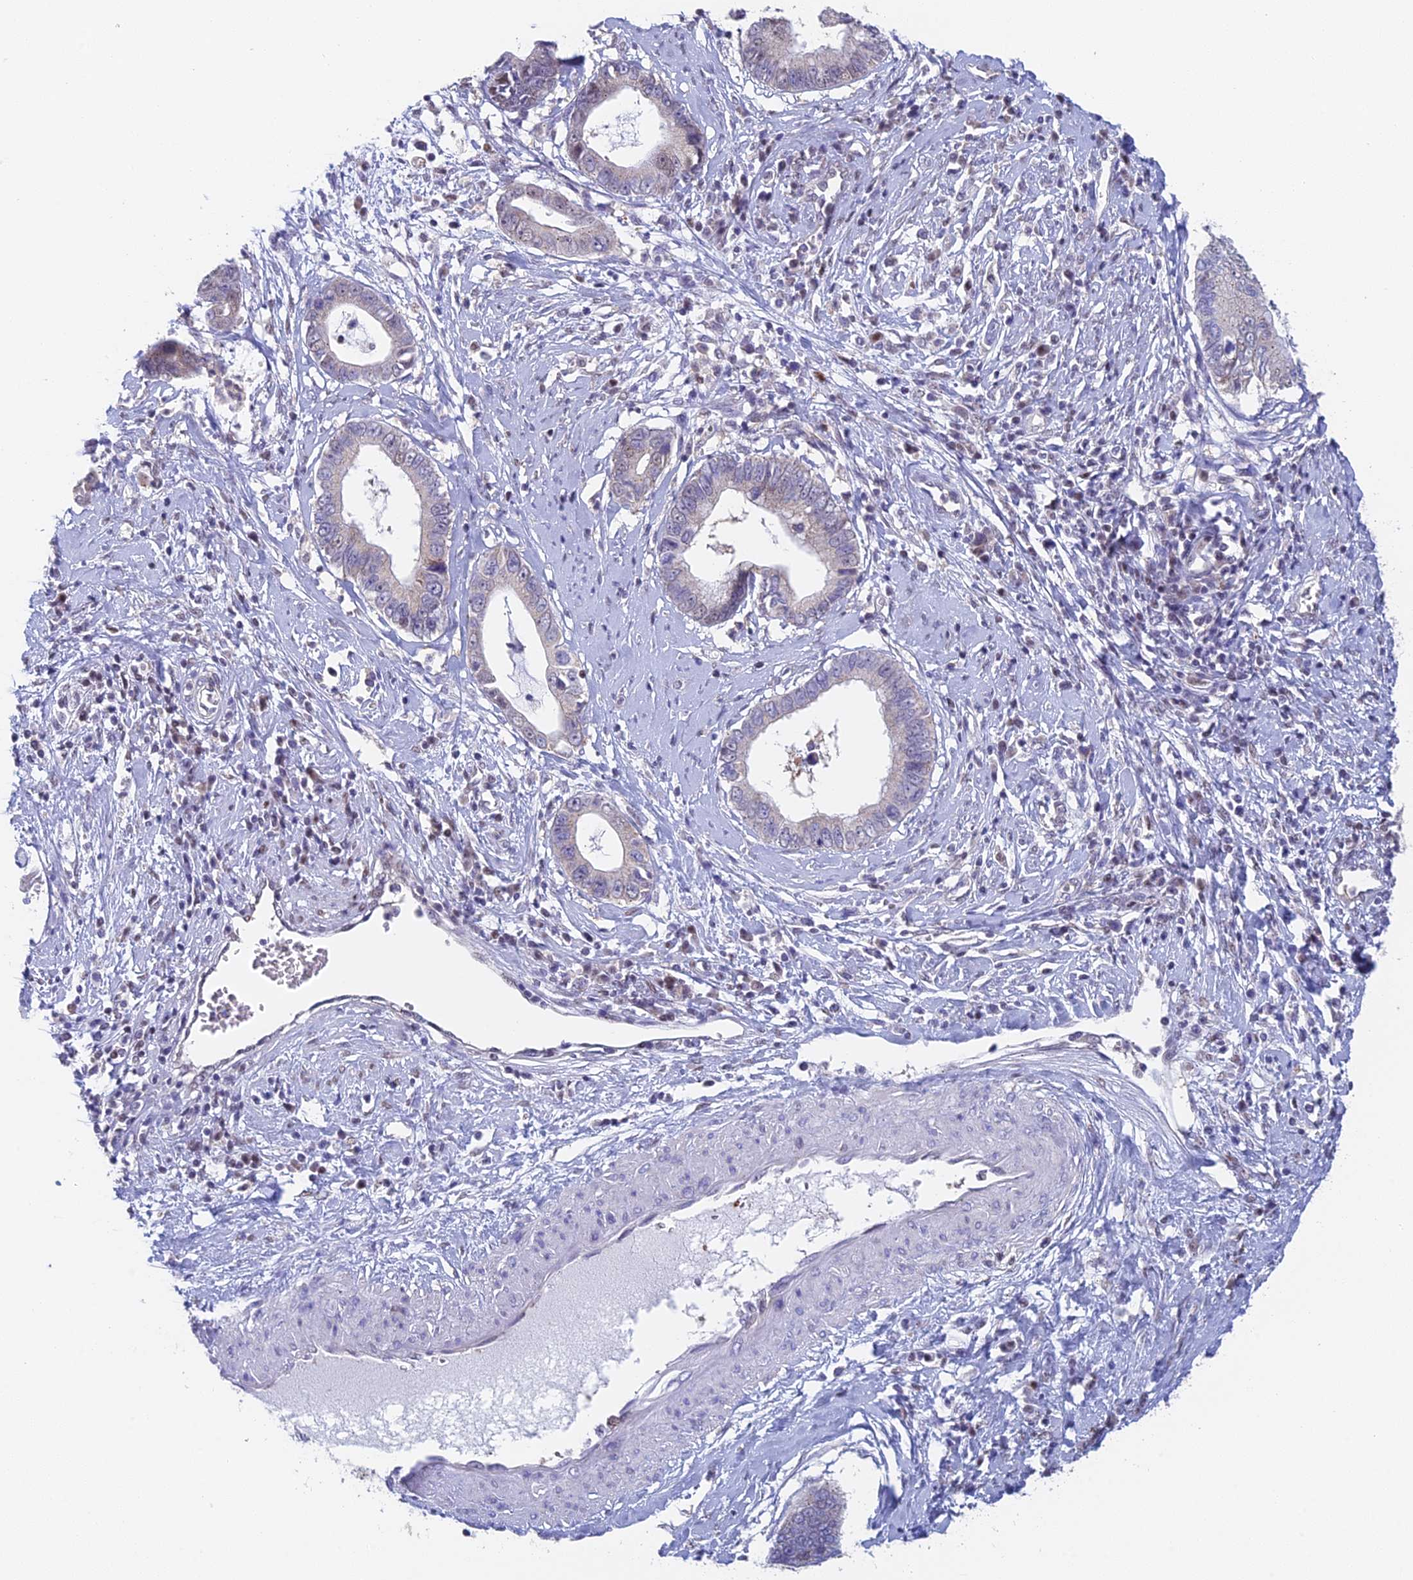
{"staining": {"intensity": "negative", "quantity": "none", "location": "none"}, "tissue": "cervical cancer", "cell_type": "Tumor cells", "image_type": "cancer", "snomed": [{"axis": "morphology", "description": "Adenocarcinoma, NOS"}, {"axis": "topography", "description": "Cervix"}], "caption": "Cervical cancer (adenocarcinoma) was stained to show a protein in brown. There is no significant positivity in tumor cells. (Brightfield microscopy of DAB (3,3'-diaminobenzidine) immunohistochemistry (IHC) at high magnification).", "gene": "MRPL17", "patient": {"sex": "female", "age": 44}}